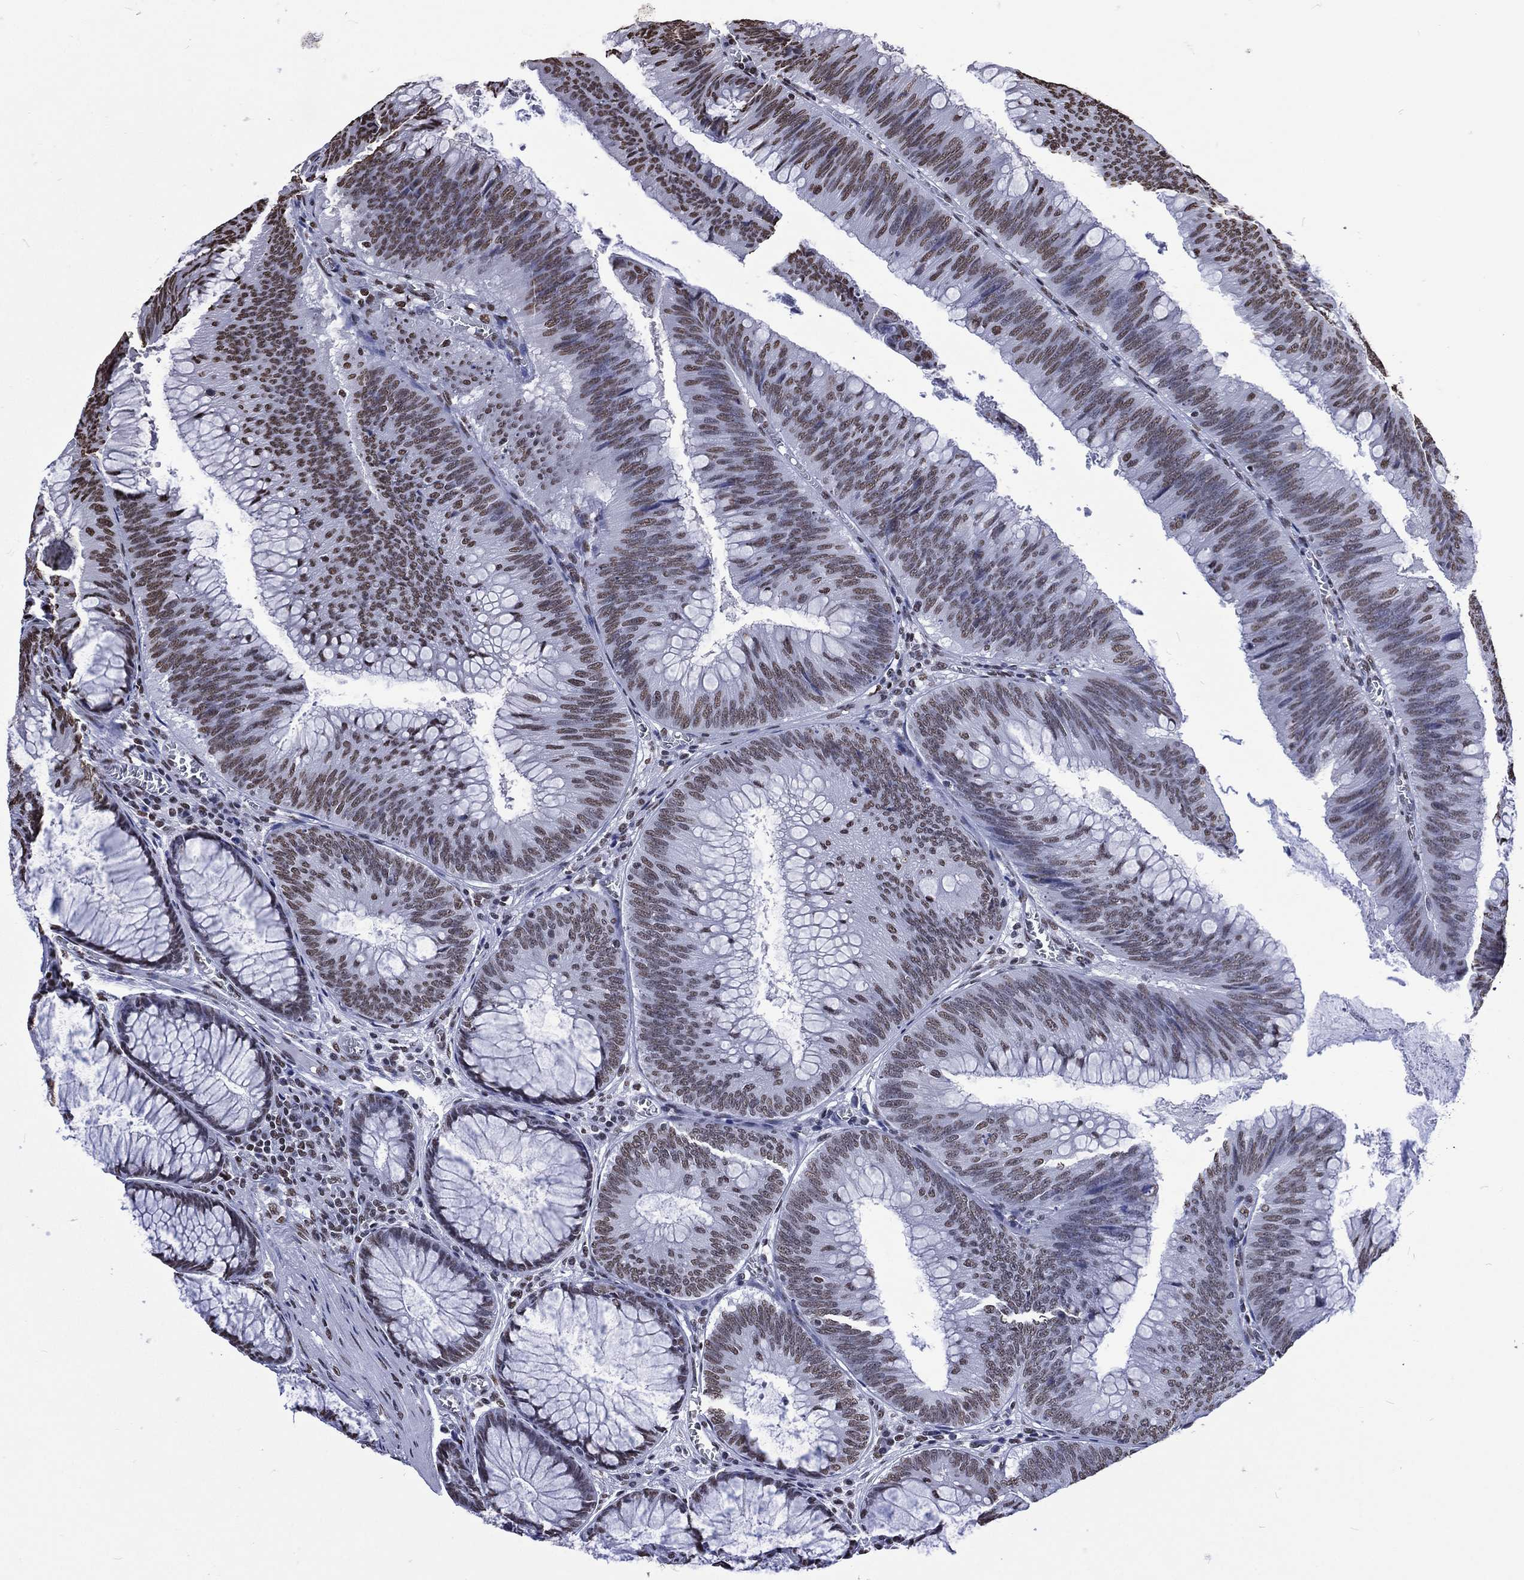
{"staining": {"intensity": "moderate", "quantity": "25%-75%", "location": "nuclear"}, "tissue": "colorectal cancer", "cell_type": "Tumor cells", "image_type": "cancer", "snomed": [{"axis": "morphology", "description": "Adenocarcinoma, NOS"}, {"axis": "topography", "description": "Rectum"}], "caption": "This micrograph shows immunohistochemistry (IHC) staining of colorectal adenocarcinoma, with medium moderate nuclear expression in approximately 25%-75% of tumor cells.", "gene": "RETREG2", "patient": {"sex": "female", "age": 72}}